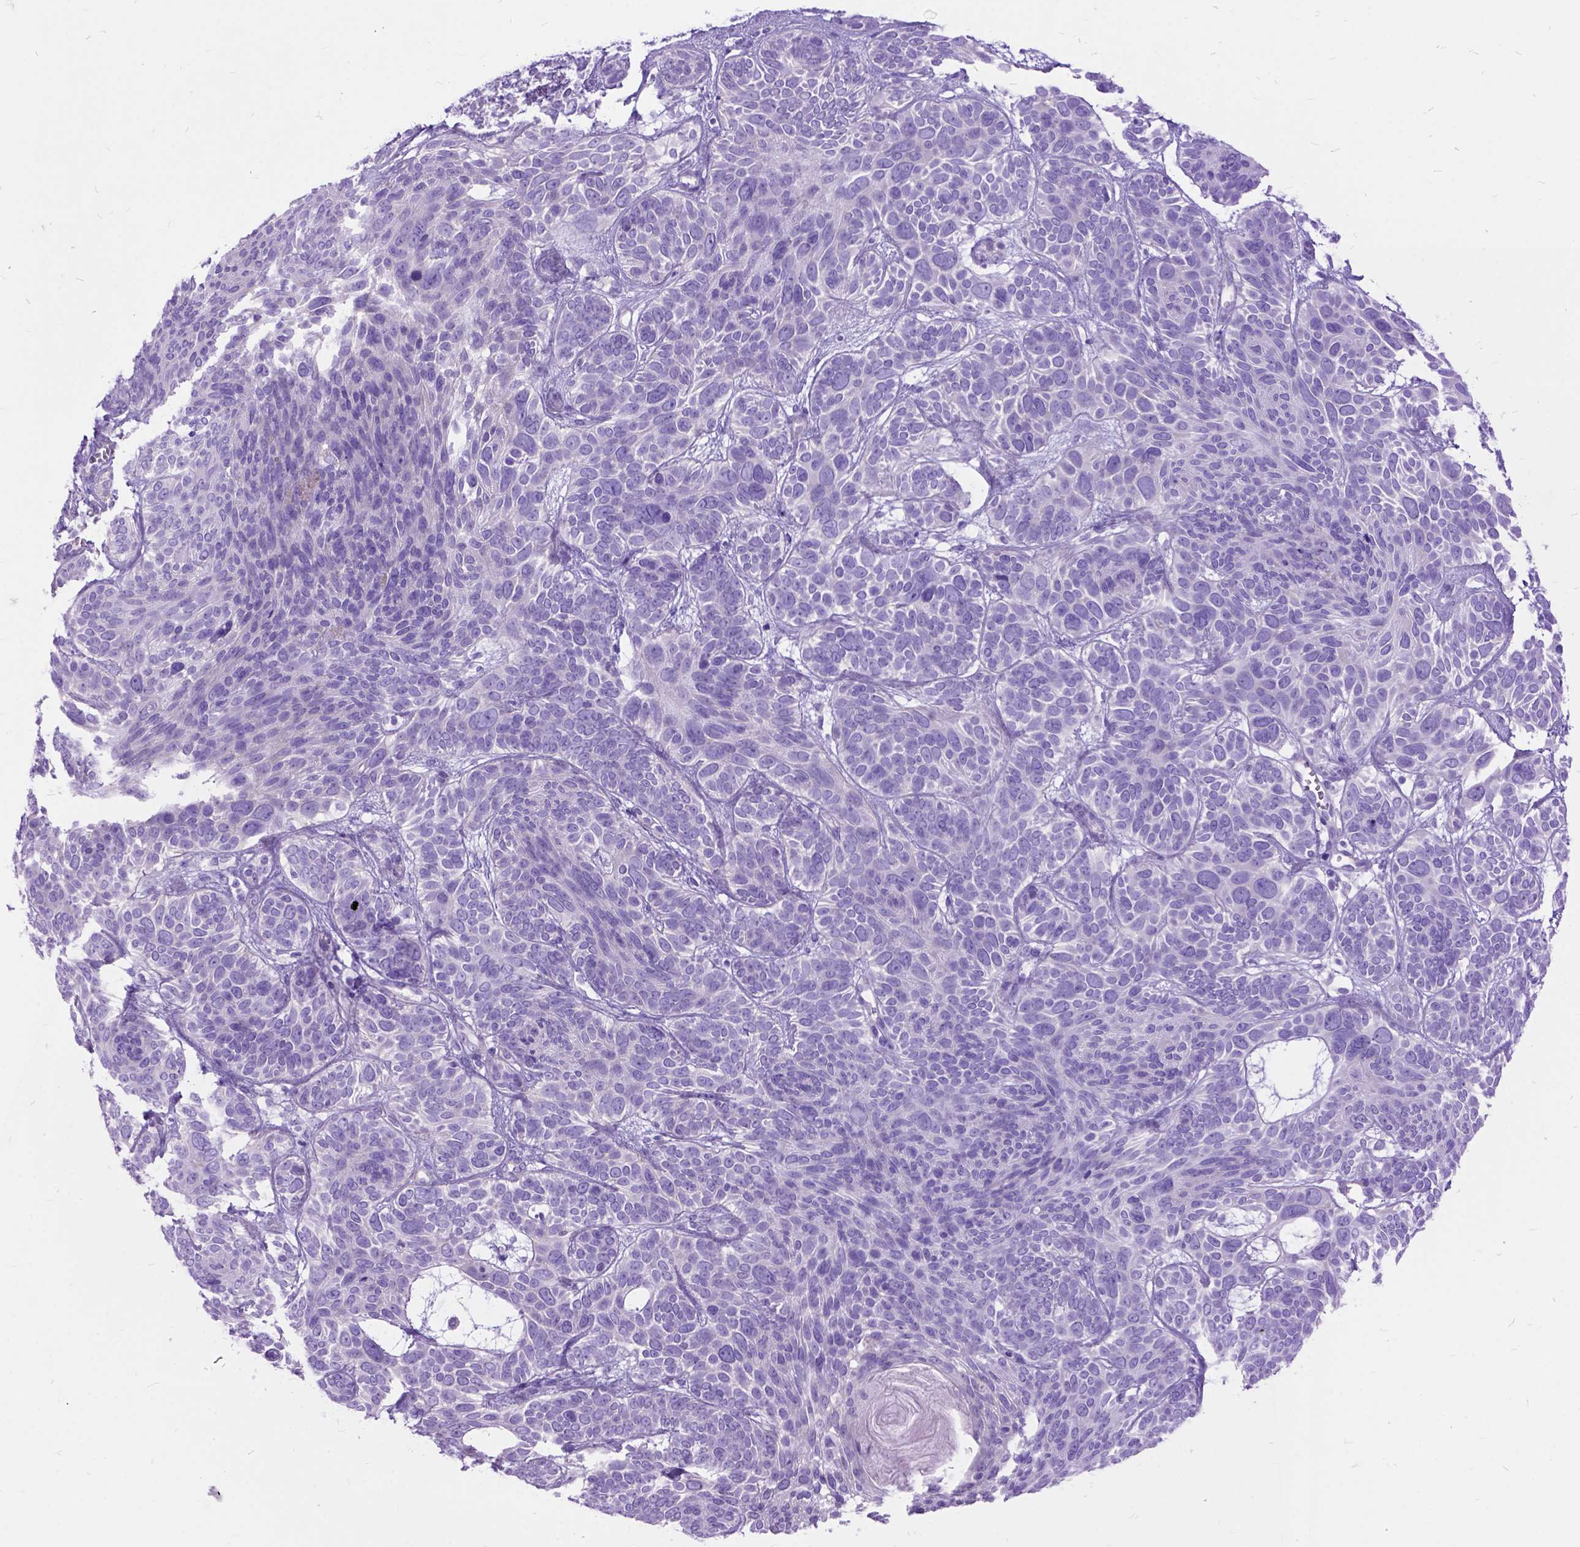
{"staining": {"intensity": "negative", "quantity": "none", "location": "none"}, "tissue": "skin cancer", "cell_type": "Tumor cells", "image_type": "cancer", "snomed": [{"axis": "morphology", "description": "Basal cell carcinoma"}, {"axis": "topography", "description": "Skin"}, {"axis": "topography", "description": "Skin of face"}], "caption": "This image is of skin basal cell carcinoma stained with immunohistochemistry to label a protein in brown with the nuclei are counter-stained blue. There is no positivity in tumor cells.", "gene": "ARL9", "patient": {"sex": "male", "age": 73}}